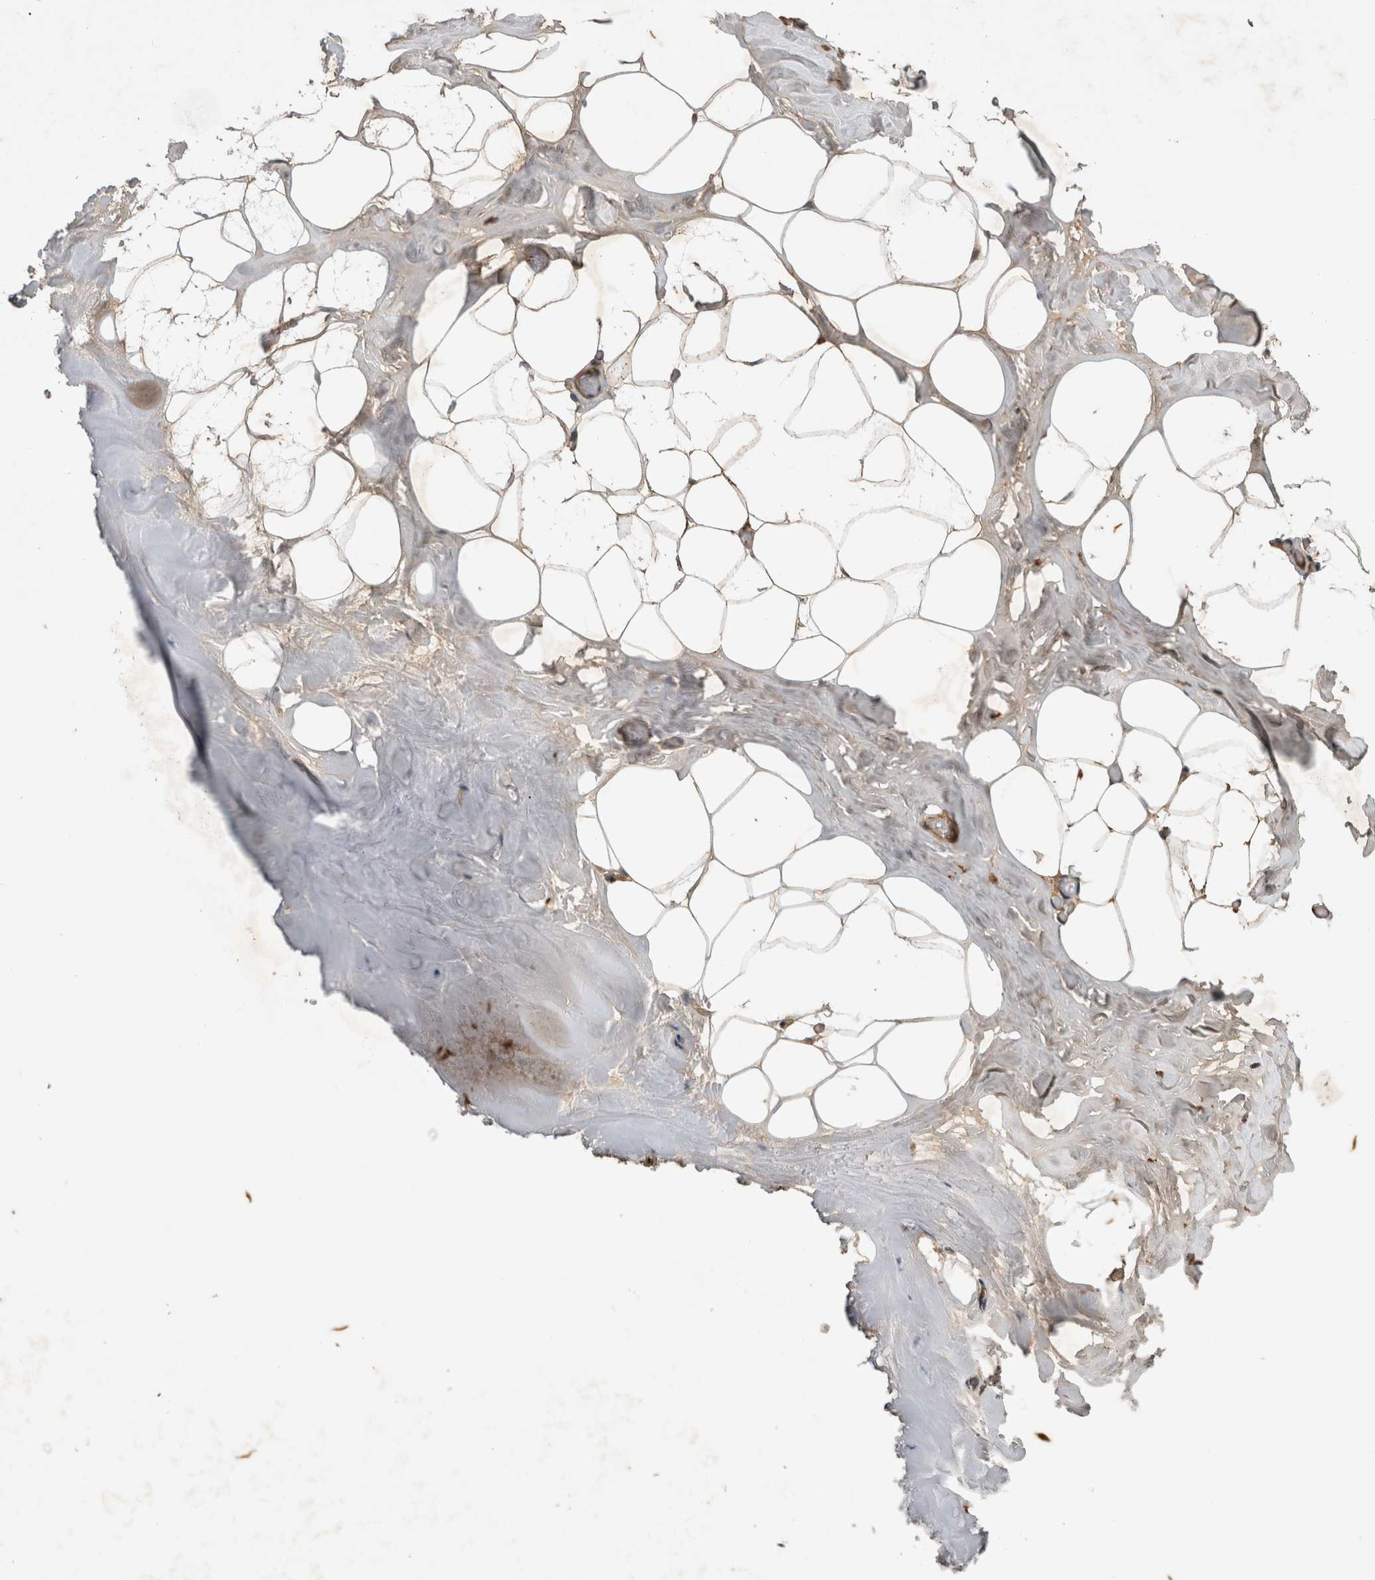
{"staining": {"intensity": "moderate", "quantity": ">75%", "location": "cytoplasmic/membranous"}, "tissue": "adipose tissue", "cell_type": "Adipocytes", "image_type": "normal", "snomed": [{"axis": "morphology", "description": "Normal tissue, NOS"}, {"axis": "morphology", "description": "Fibrosis, NOS"}, {"axis": "topography", "description": "Breast"}, {"axis": "topography", "description": "Adipose tissue"}], "caption": "The photomicrograph exhibits immunohistochemical staining of benign adipose tissue. There is moderate cytoplasmic/membranous staining is identified in about >75% of adipocytes.", "gene": "SERAC1", "patient": {"sex": "female", "age": 39}}